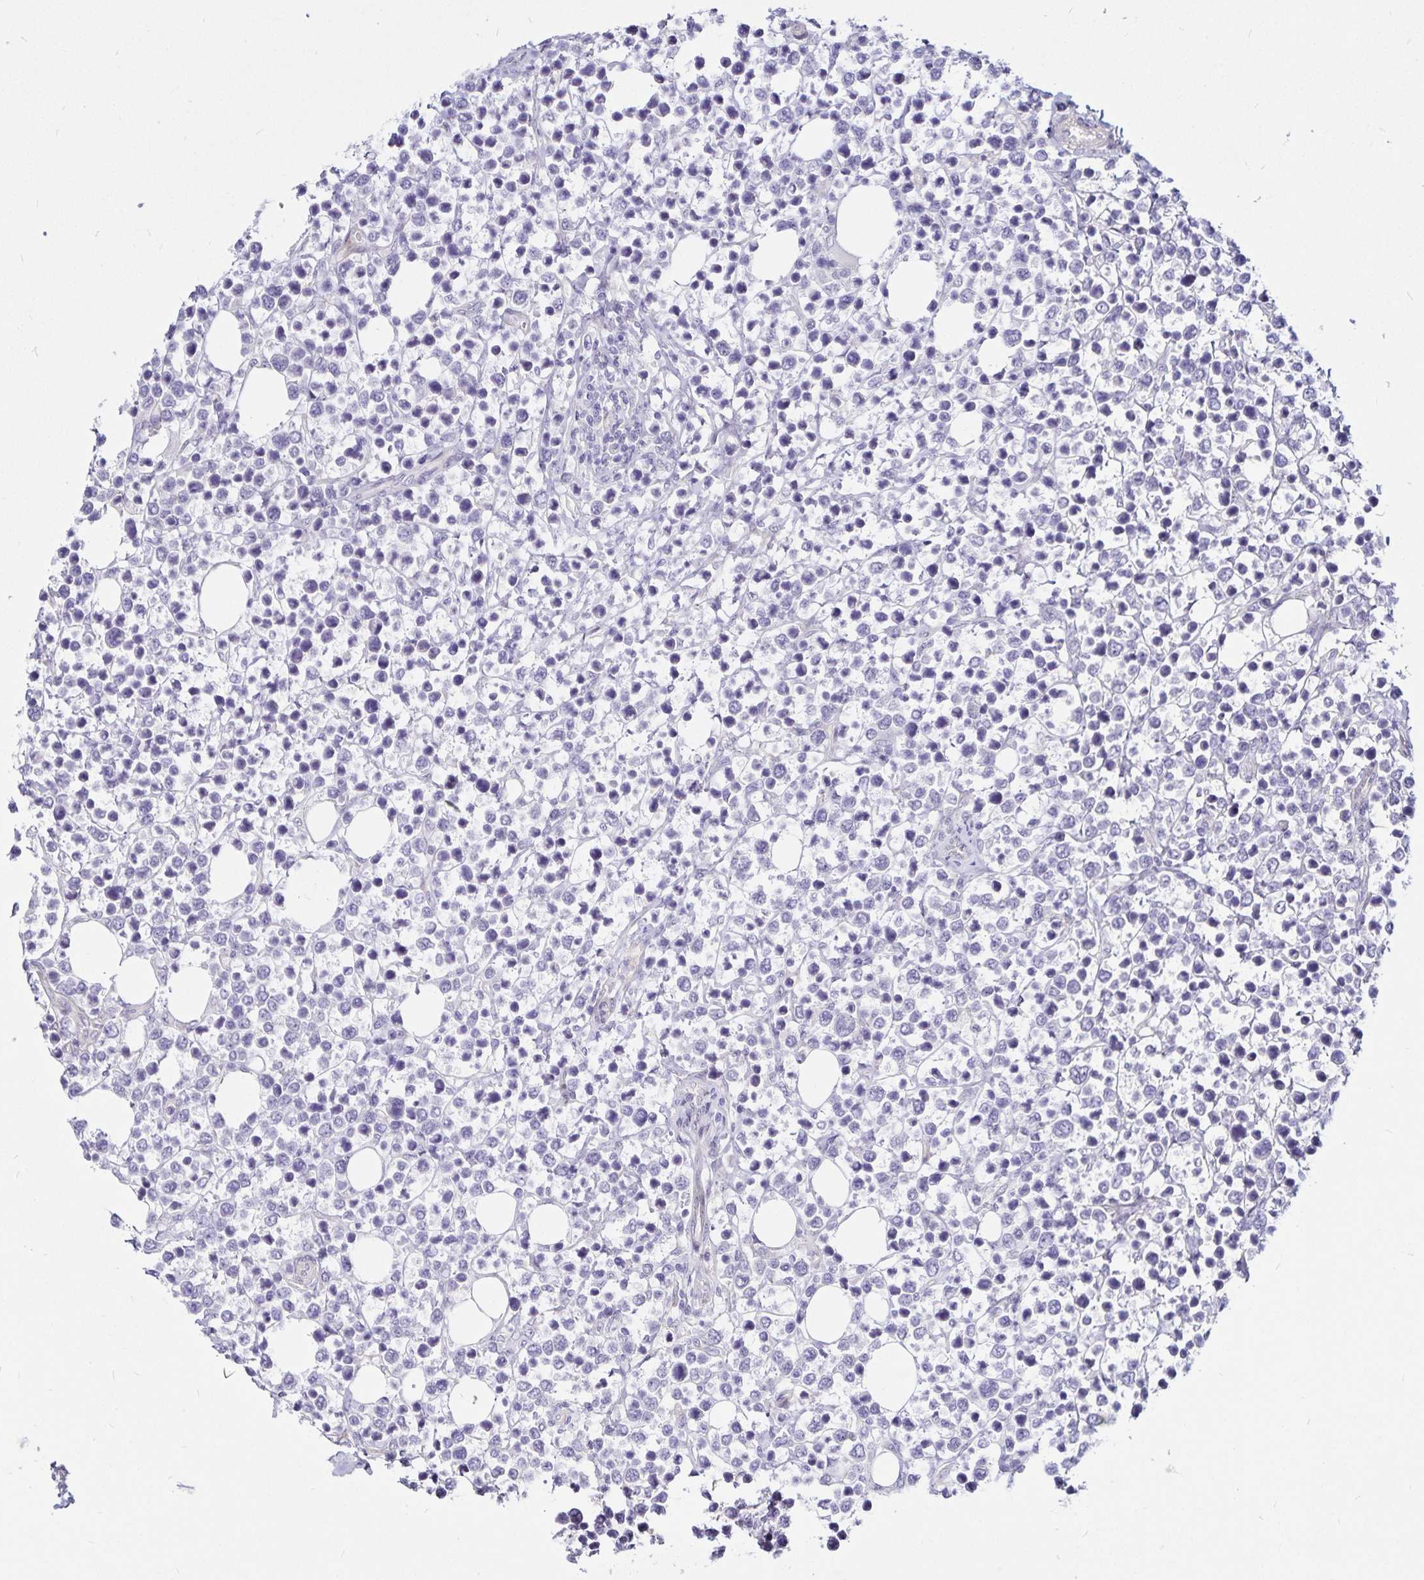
{"staining": {"intensity": "negative", "quantity": "none", "location": "none"}, "tissue": "lymphoma", "cell_type": "Tumor cells", "image_type": "cancer", "snomed": [{"axis": "morphology", "description": "Malignant lymphoma, non-Hodgkin's type, Low grade"}, {"axis": "topography", "description": "Lymph node"}], "caption": "Lymphoma was stained to show a protein in brown. There is no significant expression in tumor cells.", "gene": "GNG12", "patient": {"sex": "male", "age": 60}}